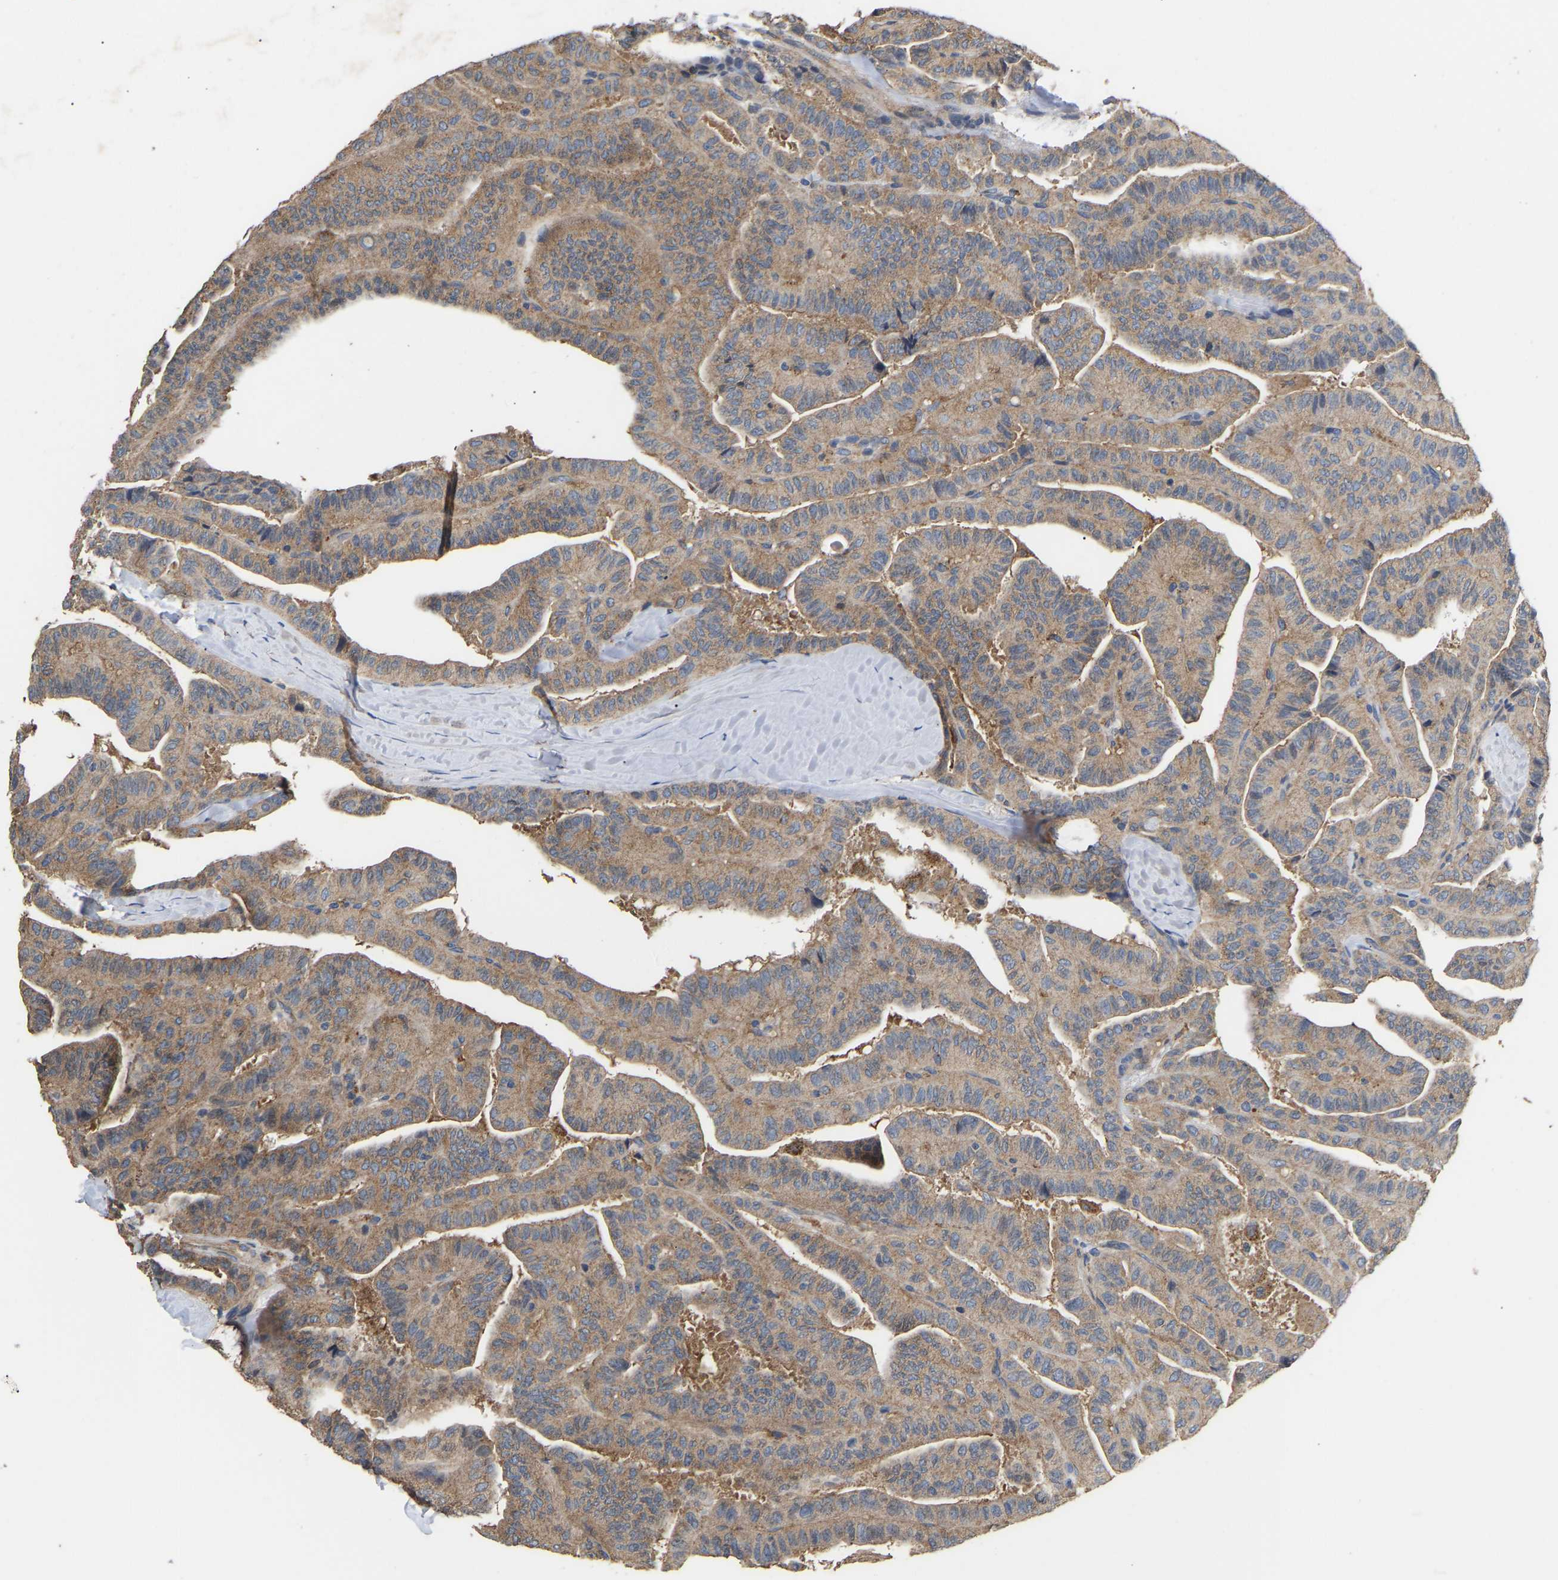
{"staining": {"intensity": "weak", "quantity": ">75%", "location": "cytoplasmic/membranous"}, "tissue": "thyroid cancer", "cell_type": "Tumor cells", "image_type": "cancer", "snomed": [{"axis": "morphology", "description": "Papillary adenocarcinoma, NOS"}, {"axis": "topography", "description": "Thyroid gland"}], "caption": "Protein analysis of papillary adenocarcinoma (thyroid) tissue demonstrates weak cytoplasmic/membranous staining in approximately >75% of tumor cells.", "gene": "AIMP2", "patient": {"sex": "male", "age": 77}}